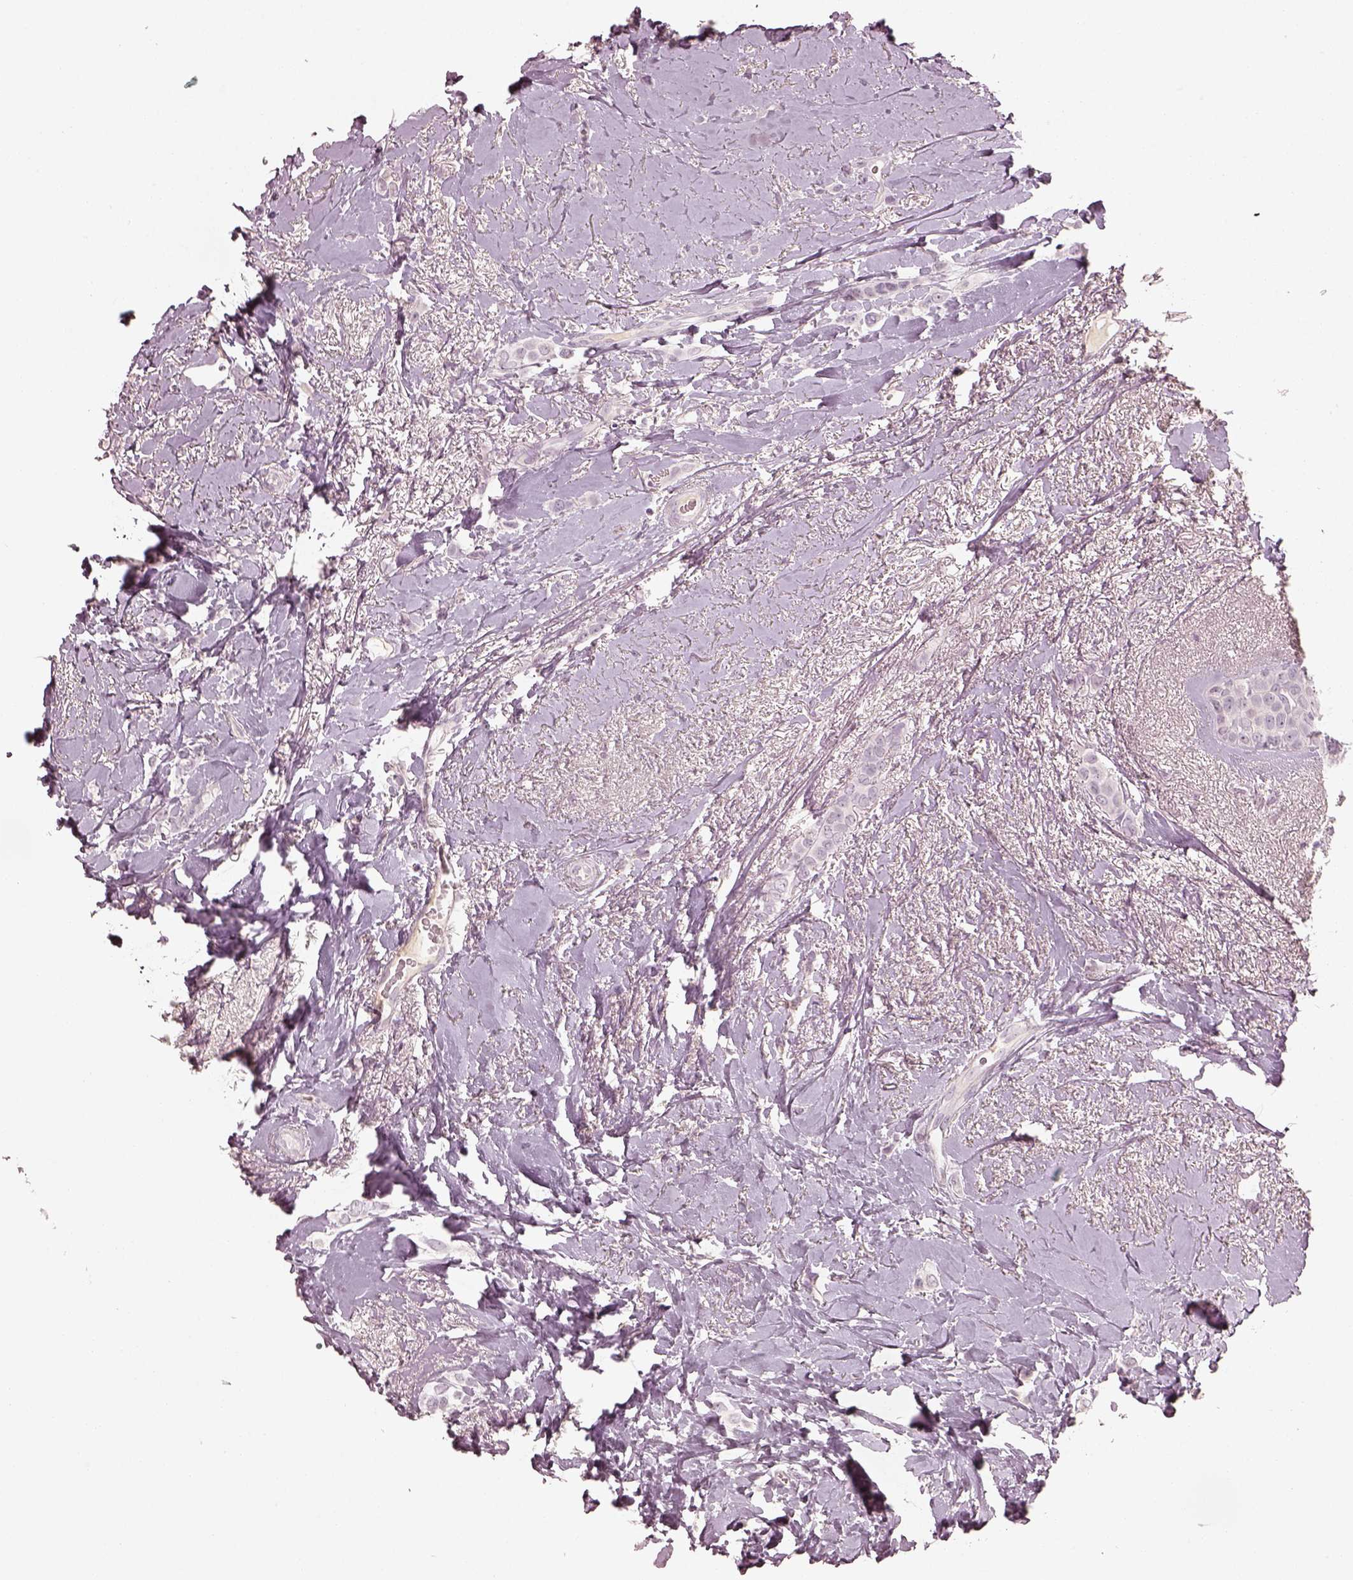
{"staining": {"intensity": "negative", "quantity": "none", "location": "none"}, "tissue": "breast cancer", "cell_type": "Tumor cells", "image_type": "cancer", "snomed": [{"axis": "morphology", "description": "Lobular carcinoma"}, {"axis": "topography", "description": "Breast"}], "caption": "High magnification brightfield microscopy of breast lobular carcinoma stained with DAB (3,3'-diaminobenzidine) (brown) and counterstained with hematoxylin (blue): tumor cells show no significant positivity.", "gene": "SPATA6L", "patient": {"sex": "female", "age": 66}}